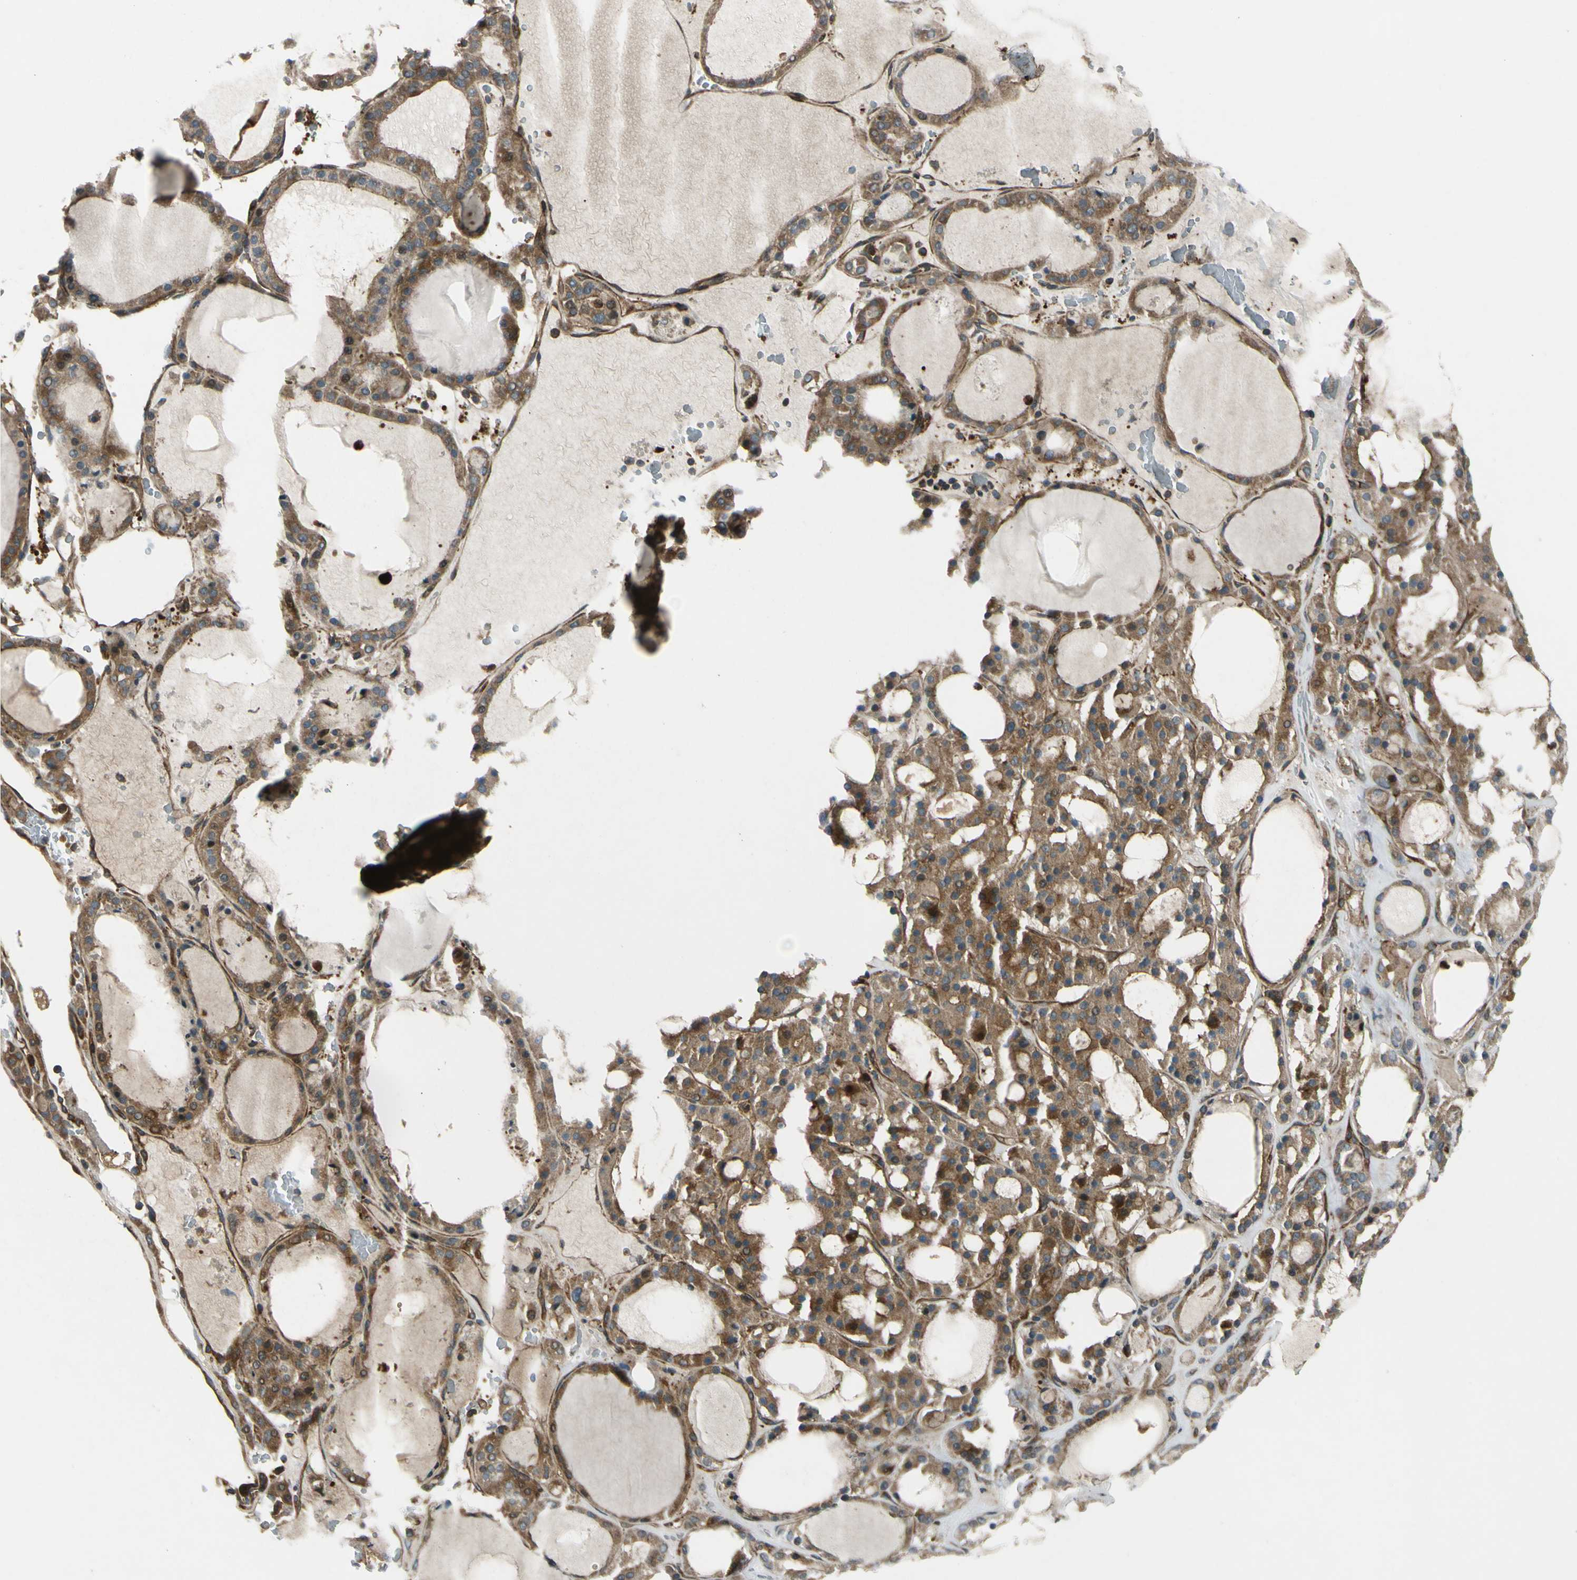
{"staining": {"intensity": "moderate", "quantity": ">75%", "location": "cytoplasmic/membranous"}, "tissue": "thyroid gland", "cell_type": "Glandular cells", "image_type": "normal", "snomed": [{"axis": "morphology", "description": "Normal tissue, NOS"}, {"axis": "morphology", "description": "Carcinoma, NOS"}, {"axis": "topography", "description": "Thyroid gland"}], "caption": "Immunohistochemical staining of unremarkable human thyroid gland displays moderate cytoplasmic/membranous protein expression in about >75% of glandular cells. (DAB = brown stain, brightfield microscopy at high magnification).", "gene": "FLII", "patient": {"sex": "female", "age": 86}}